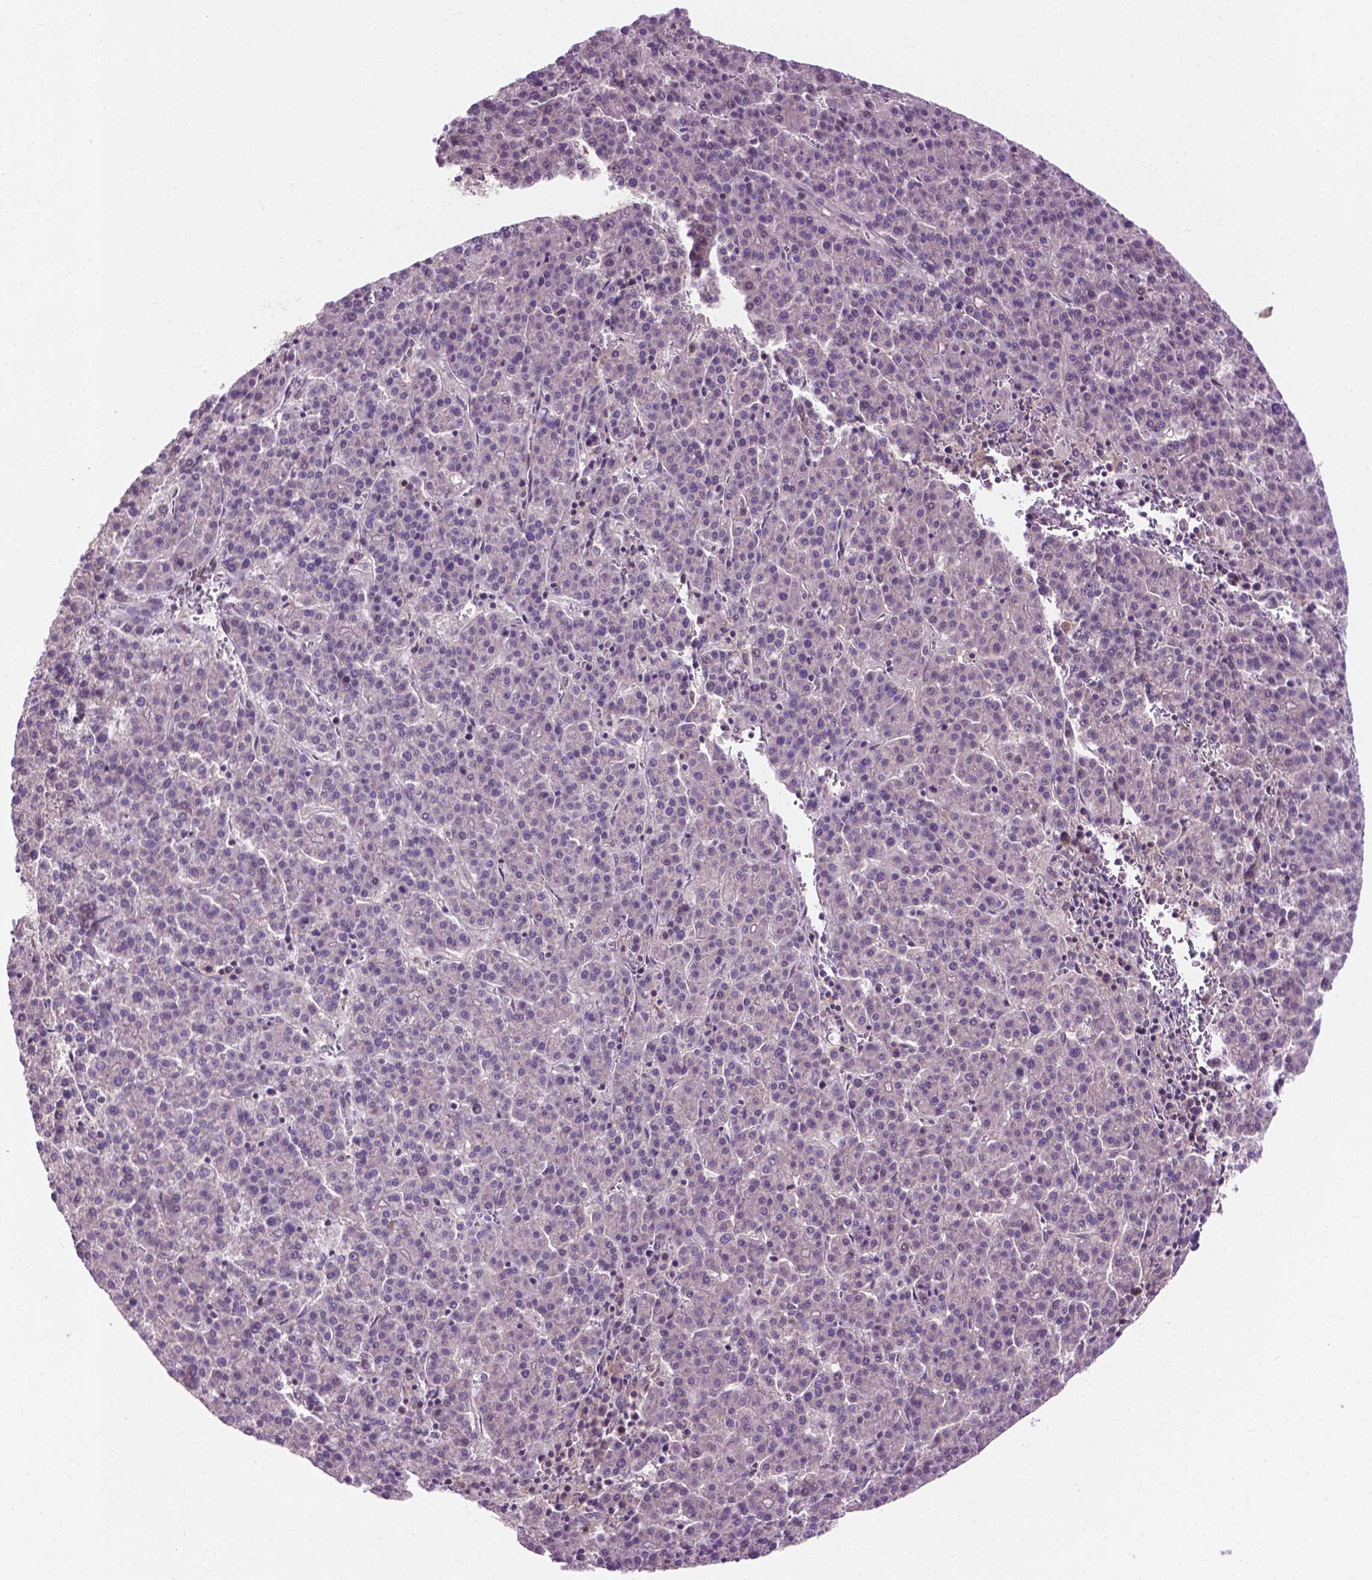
{"staining": {"intensity": "negative", "quantity": "none", "location": "none"}, "tissue": "liver cancer", "cell_type": "Tumor cells", "image_type": "cancer", "snomed": [{"axis": "morphology", "description": "Carcinoma, Hepatocellular, NOS"}, {"axis": "topography", "description": "Liver"}], "caption": "There is no significant staining in tumor cells of liver cancer (hepatocellular carcinoma).", "gene": "MZT1", "patient": {"sex": "female", "age": 58}}